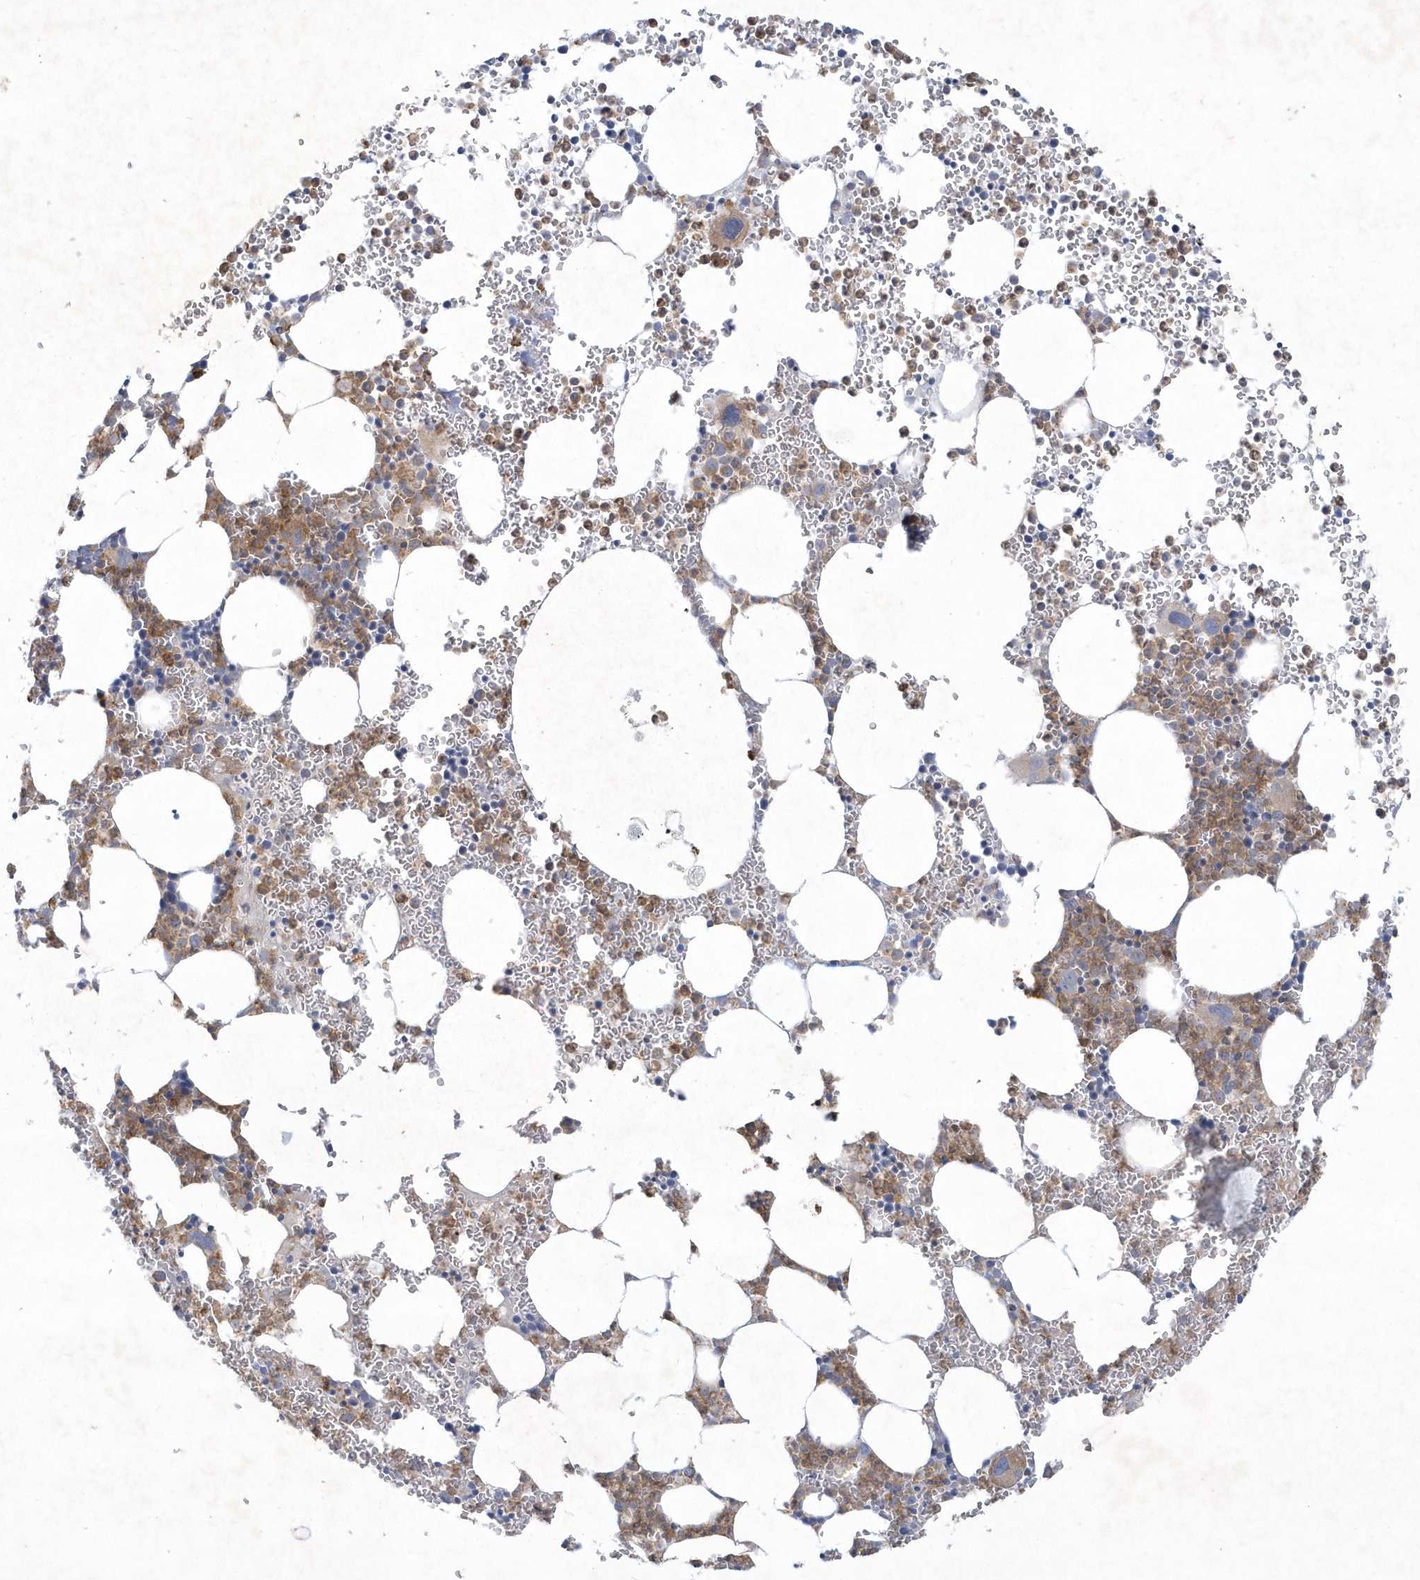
{"staining": {"intensity": "moderate", "quantity": "25%-75%", "location": "cytoplasmic/membranous"}, "tissue": "bone marrow", "cell_type": "Hematopoietic cells", "image_type": "normal", "snomed": [{"axis": "morphology", "description": "Normal tissue, NOS"}, {"axis": "topography", "description": "Bone marrow"}], "caption": "Protein expression analysis of unremarkable bone marrow displays moderate cytoplasmic/membranous expression in about 25%-75% of hematopoietic cells.", "gene": "LARS1", "patient": {"sex": "female", "age": 78}}